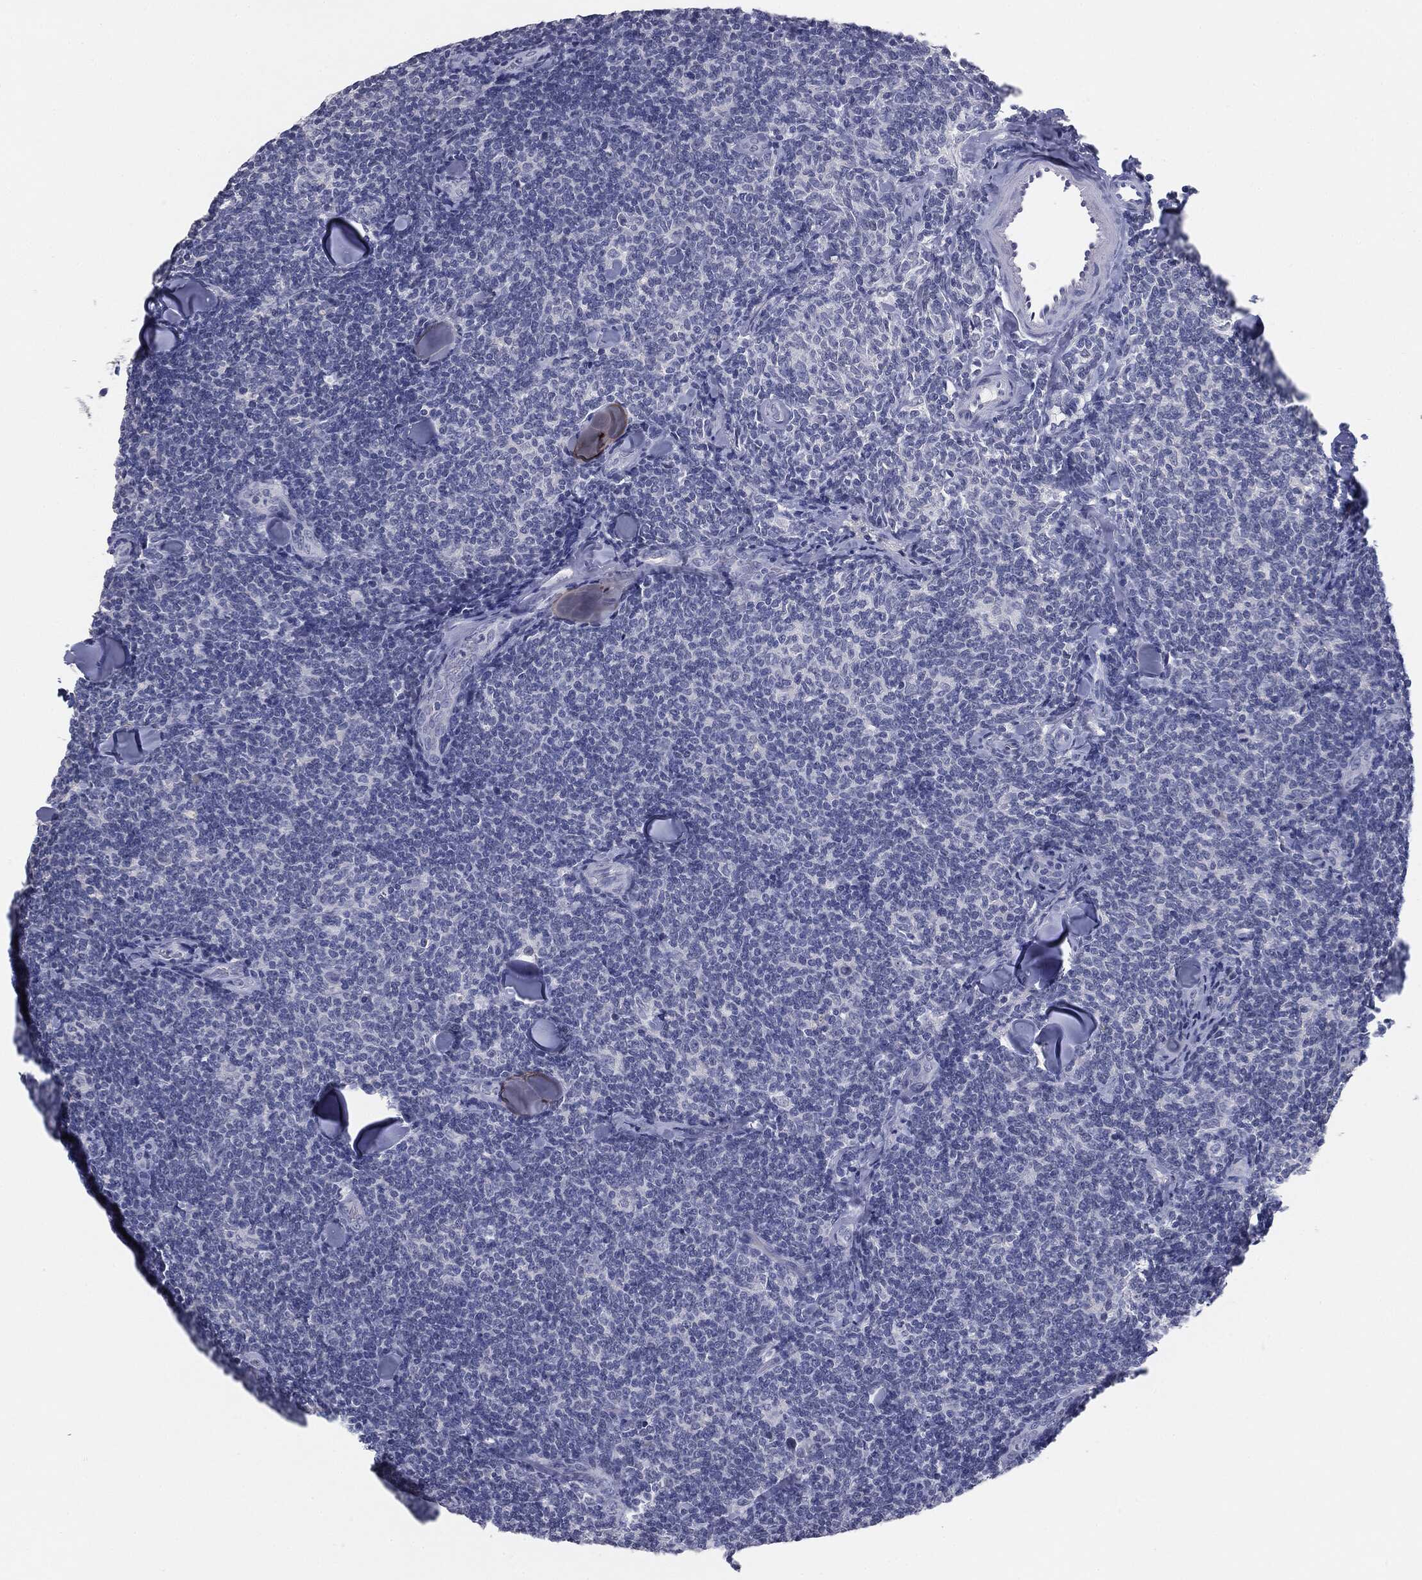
{"staining": {"intensity": "negative", "quantity": "none", "location": "none"}, "tissue": "lymphoma", "cell_type": "Tumor cells", "image_type": "cancer", "snomed": [{"axis": "morphology", "description": "Malignant lymphoma, non-Hodgkin's type, Low grade"}, {"axis": "topography", "description": "Lymph node"}], "caption": "This is a micrograph of immunohistochemistry staining of low-grade malignant lymphoma, non-Hodgkin's type, which shows no positivity in tumor cells.", "gene": "MUC1", "patient": {"sex": "female", "age": 56}}